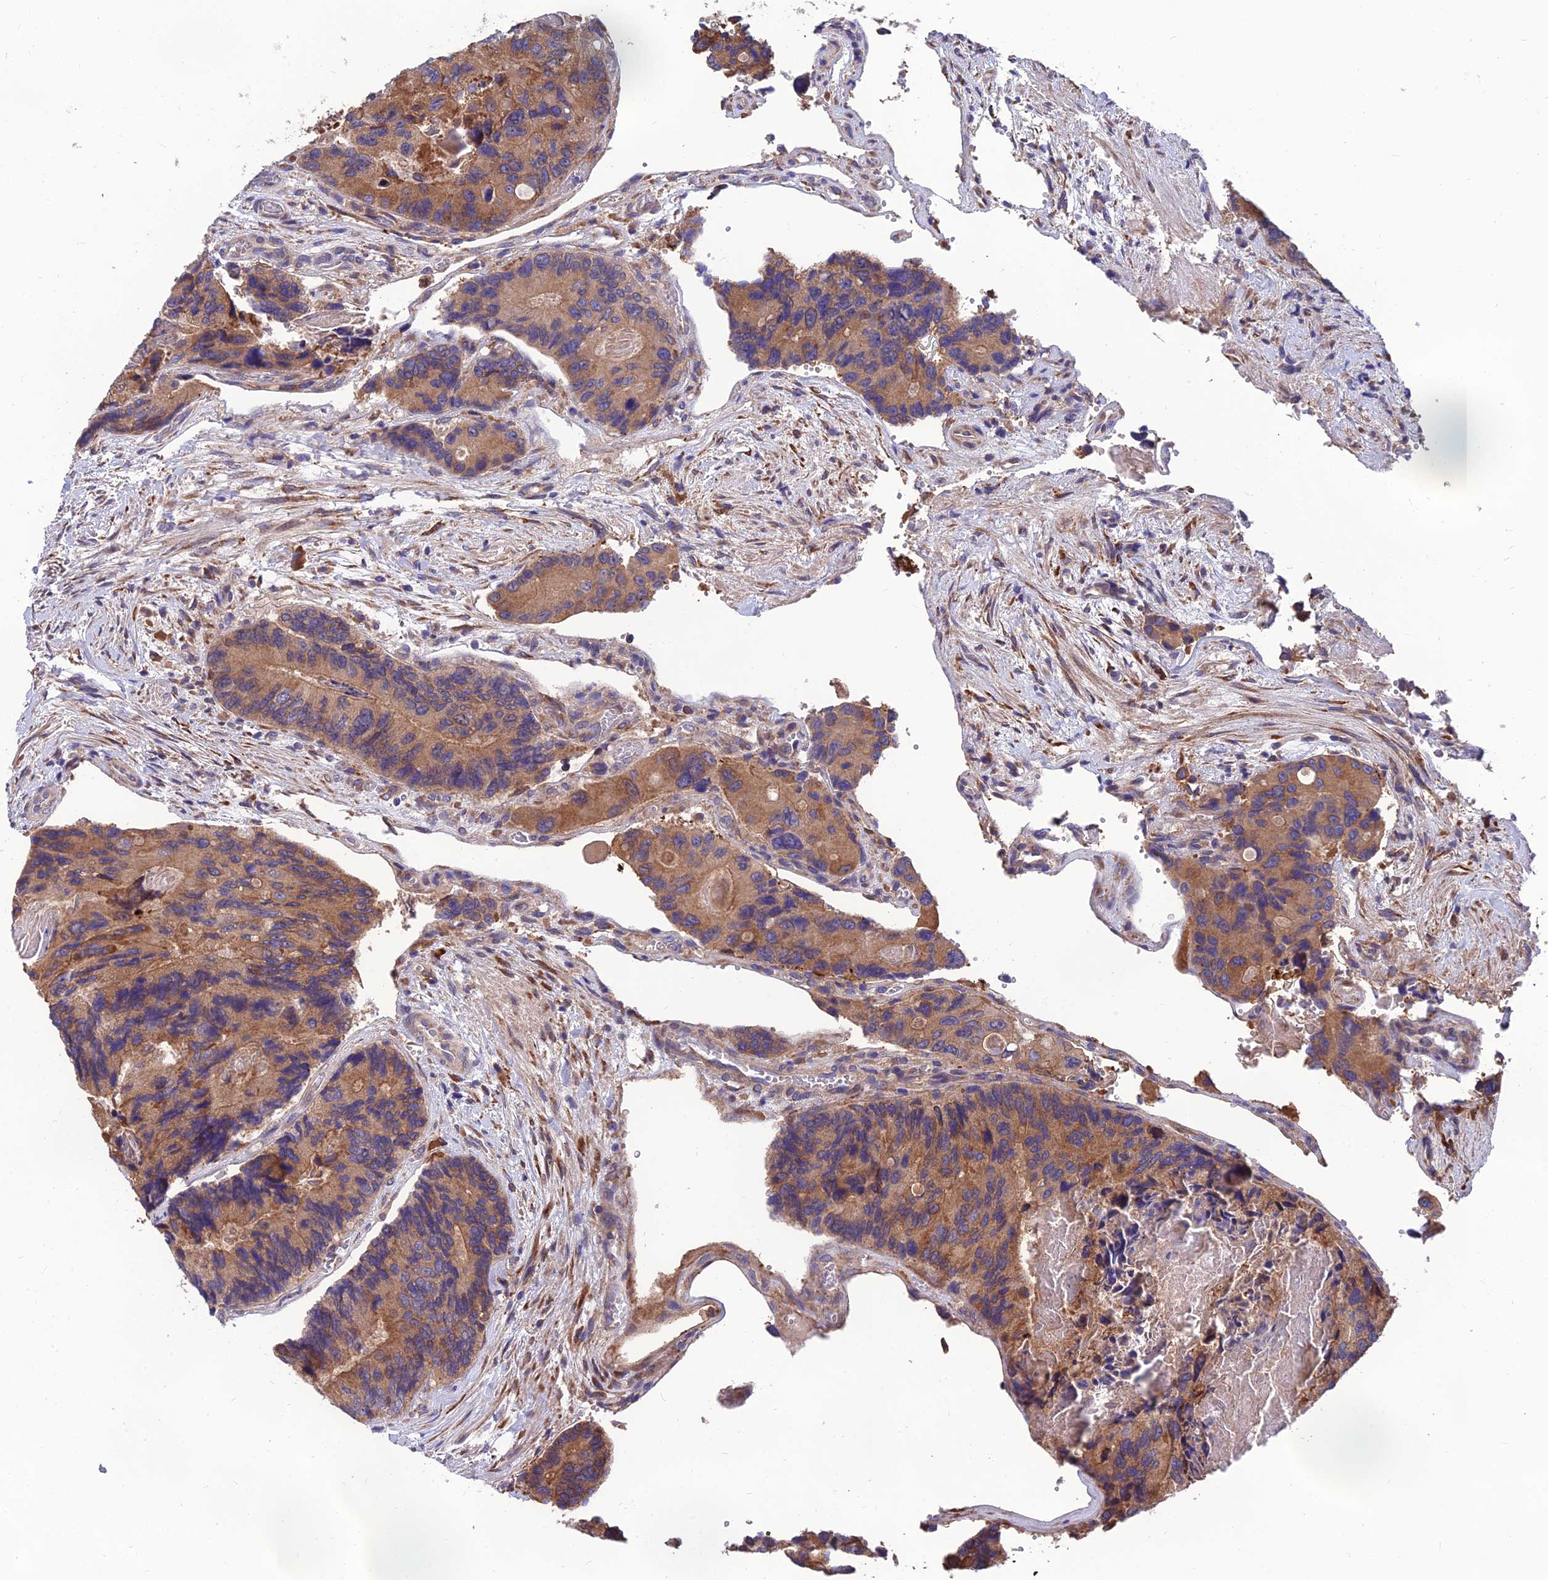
{"staining": {"intensity": "moderate", "quantity": ">75%", "location": "cytoplasmic/membranous"}, "tissue": "colorectal cancer", "cell_type": "Tumor cells", "image_type": "cancer", "snomed": [{"axis": "morphology", "description": "Adenocarcinoma, NOS"}, {"axis": "topography", "description": "Colon"}], "caption": "Colorectal cancer stained for a protein (brown) reveals moderate cytoplasmic/membranous positive expression in about >75% of tumor cells.", "gene": "UMAD1", "patient": {"sex": "male", "age": 84}}